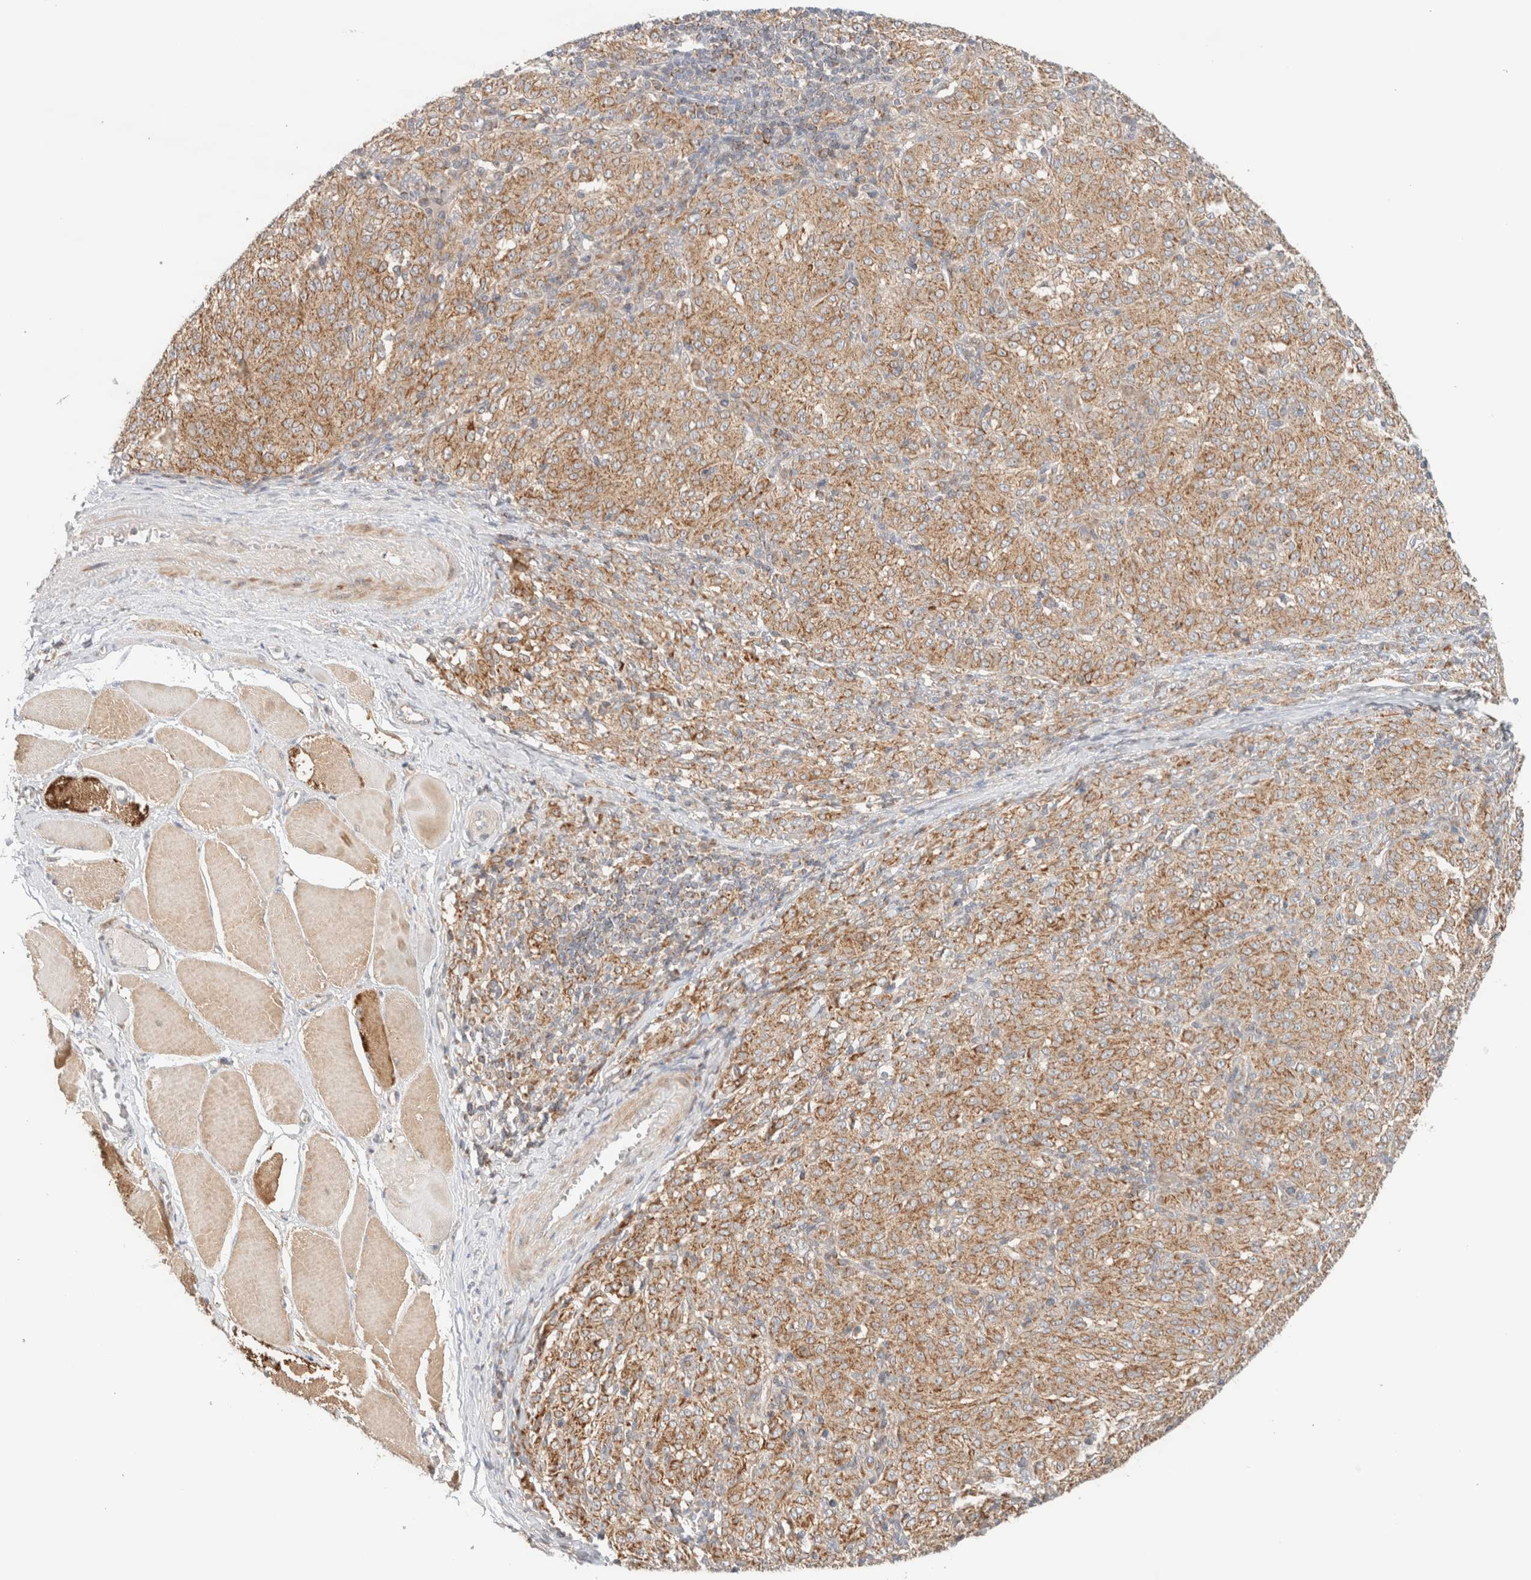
{"staining": {"intensity": "moderate", "quantity": ">75%", "location": "cytoplasmic/membranous"}, "tissue": "melanoma", "cell_type": "Tumor cells", "image_type": "cancer", "snomed": [{"axis": "morphology", "description": "Malignant melanoma, NOS"}, {"axis": "topography", "description": "Skin"}], "caption": "Melanoma was stained to show a protein in brown. There is medium levels of moderate cytoplasmic/membranous positivity in approximately >75% of tumor cells.", "gene": "MRM3", "patient": {"sex": "female", "age": 72}}